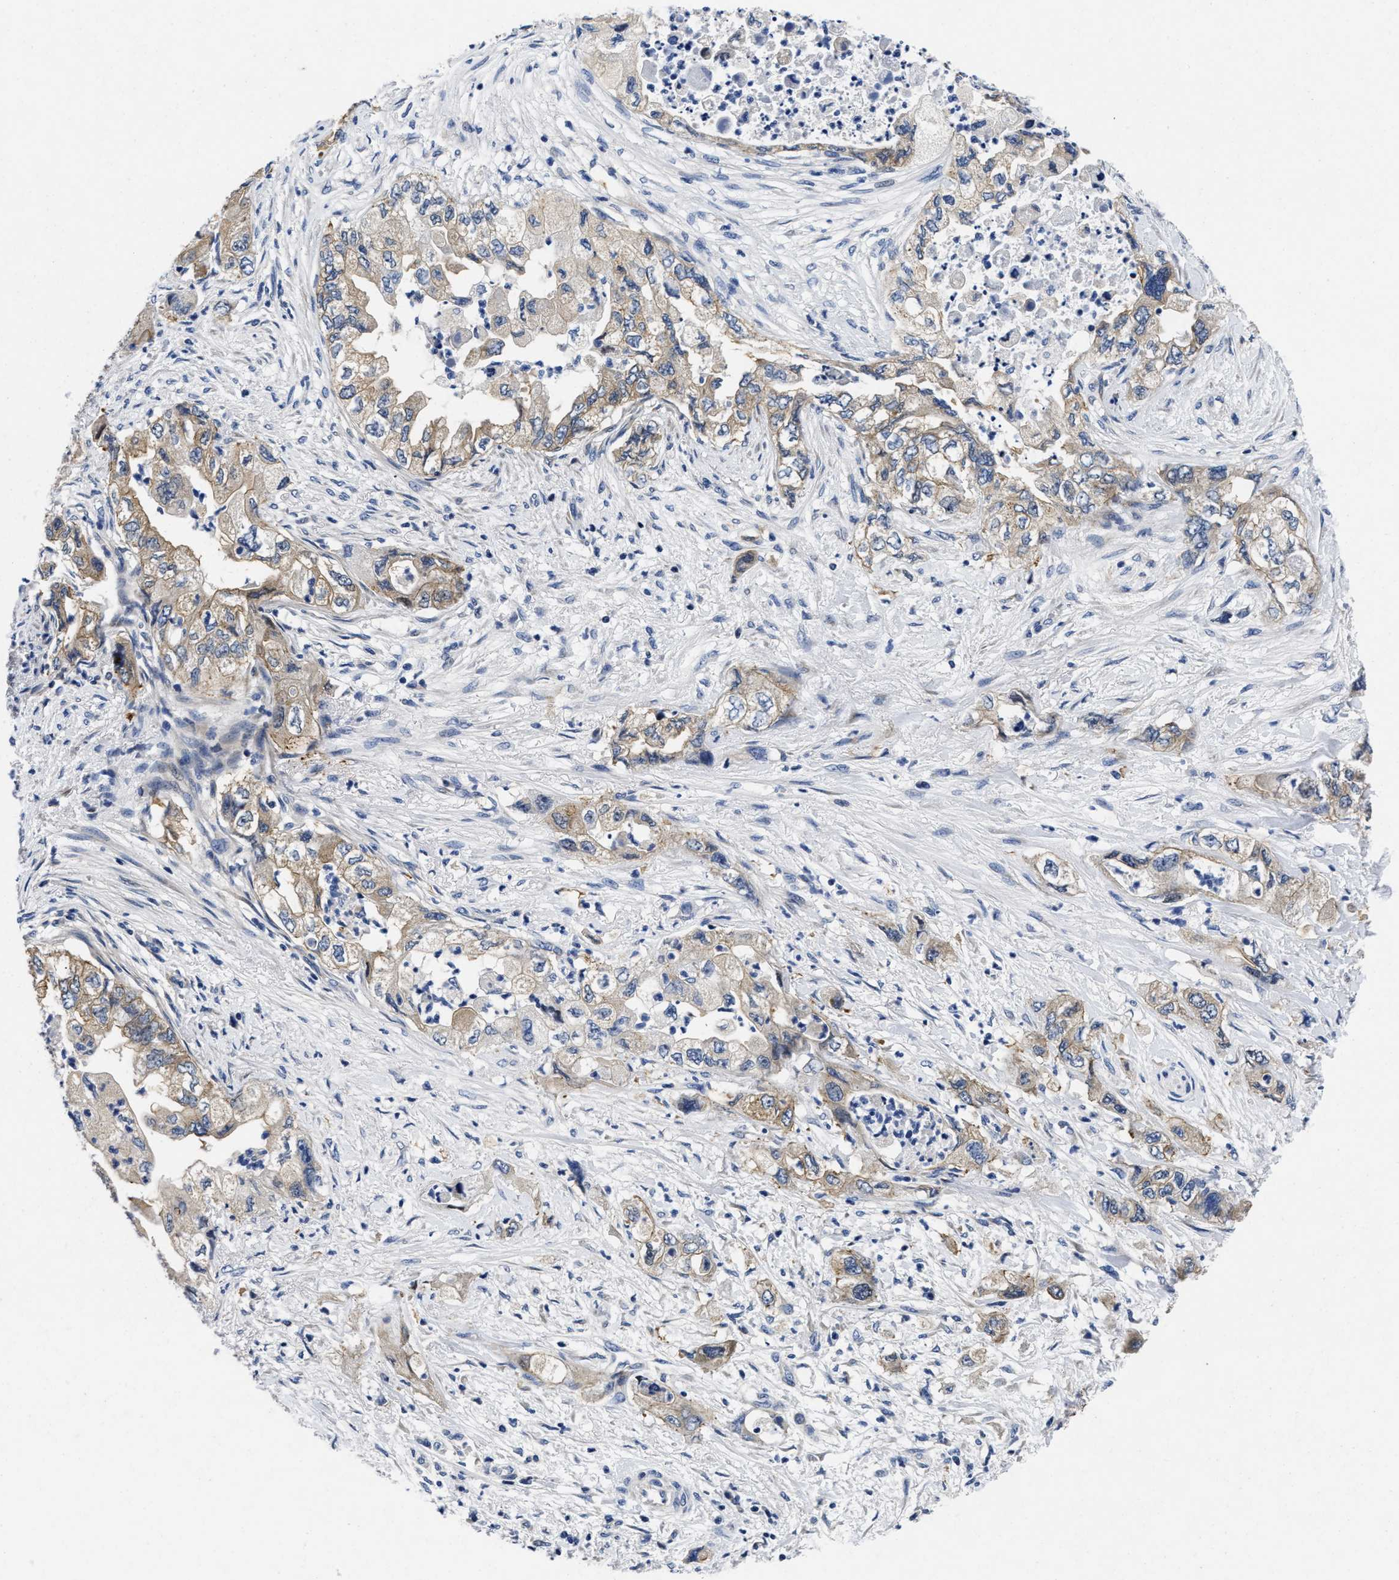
{"staining": {"intensity": "moderate", "quantity": ">75%", "location": "cytoplasmic/membranous"}, "tissue": "pancreatic cancer", "cell_type": "Tumor cells", "image_type": "cancer", "snomed": [{"axis": "morphology", "description": "Adenocarcinoma, NOS"}, {"axis": "topography", "description": "Pancreas"}], "caption": "Brown immunohistochemical staining in human adenocarcinoma (pancreatic) demonstrates moderate cytoplasmic/membranous expression in about >75% of tumor cells.", "gene": "LAD1", "patient": {"sex": "female", "age": 73}}